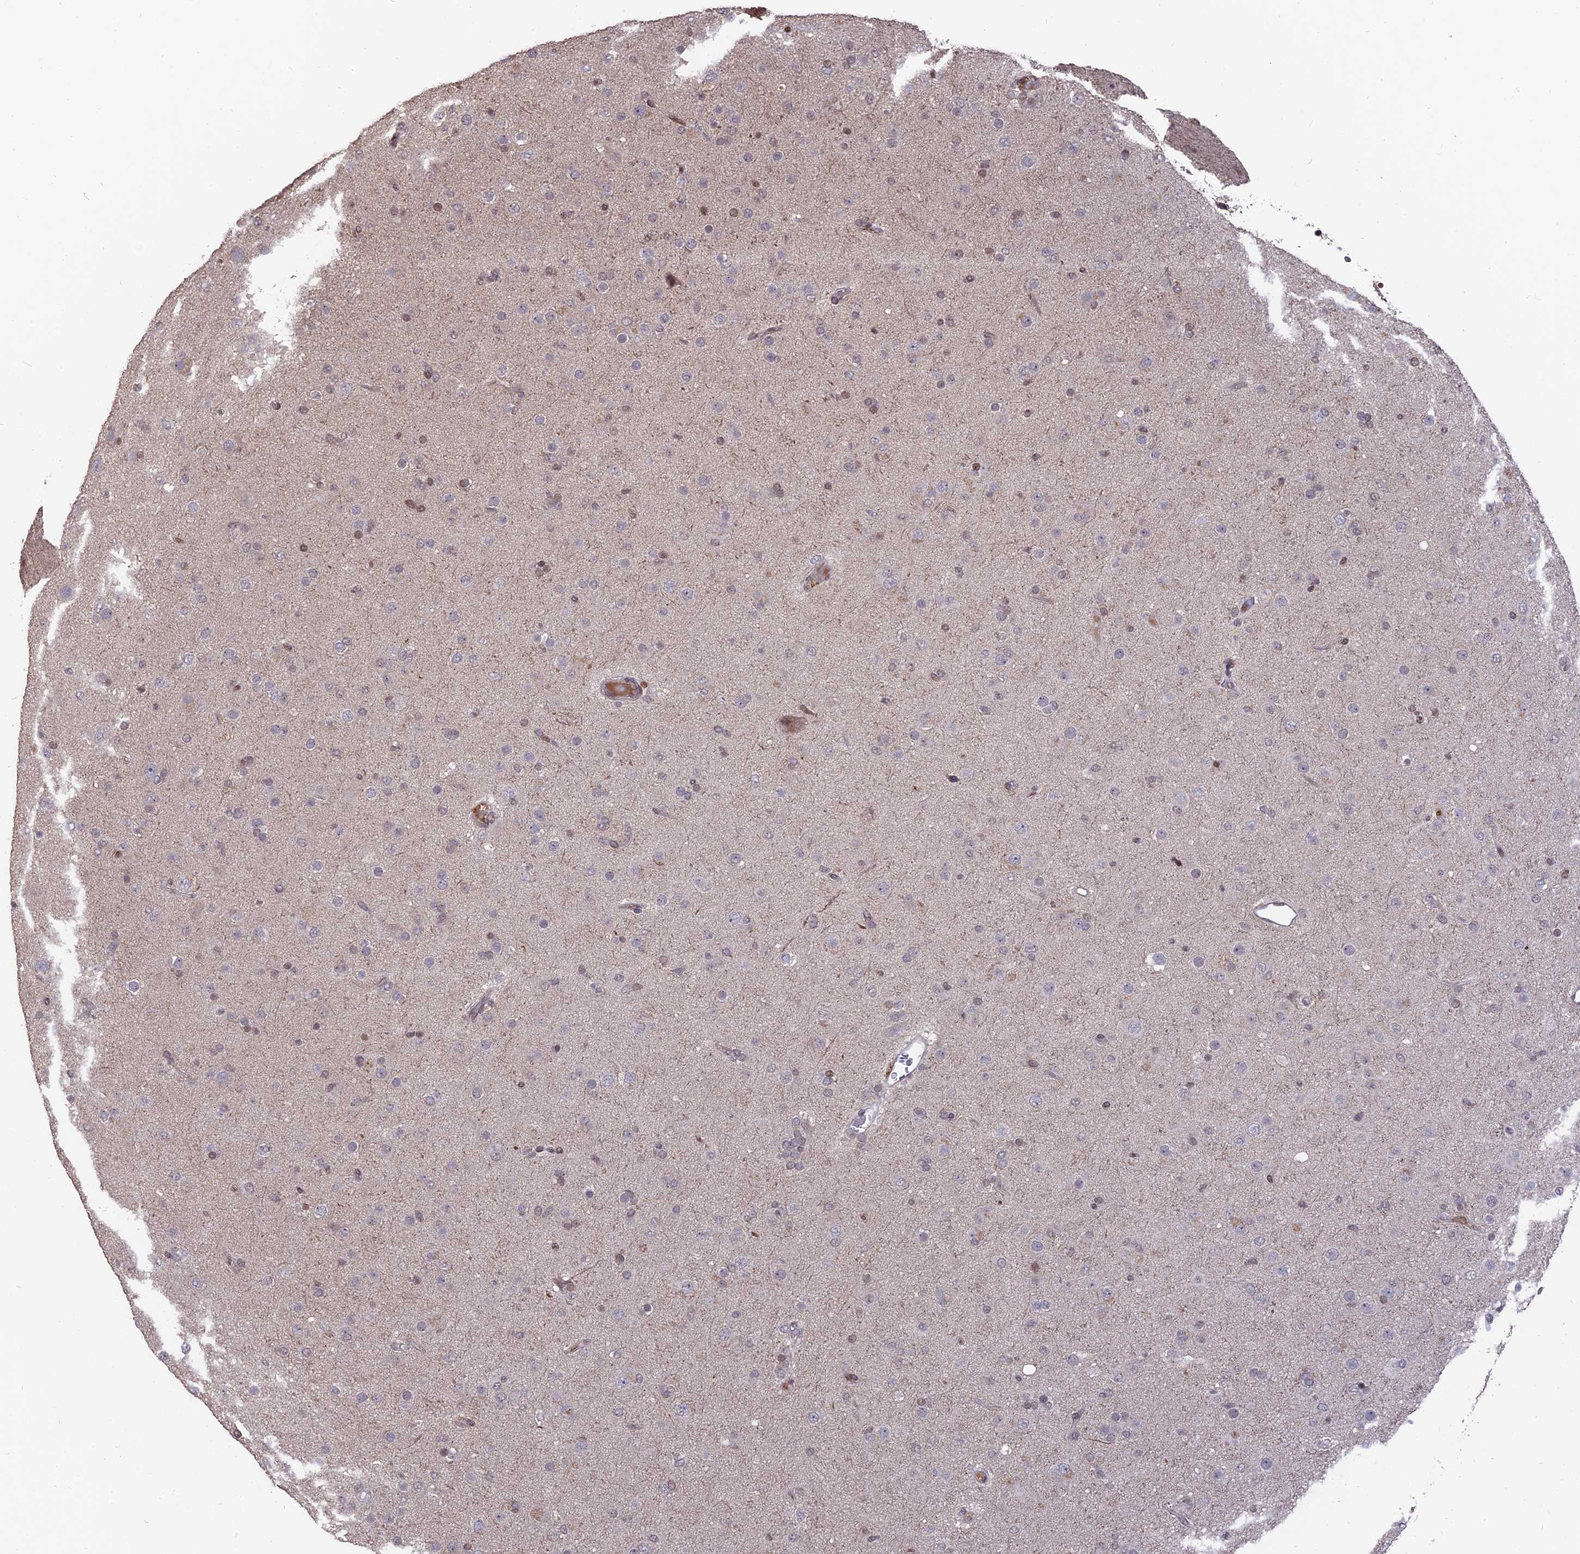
{"staining": {"intensity": "weak", "quantity": "<25%", "location": "nuclear"}, "tissue": "glioma", "cell_type": "Tumor cells", "image_type": "cancer", "snomed": [{"axis": "morphology", "description": "Glioma, malignant, Low grade"}, {"axis": "topography", "description": "Brain"}], "caption": "An image of malignant low-grade glioma stained for a protein demonstrates no brown staining in tumor cells.", "gene": "NR1H3", "patient": {"sex": "male", "age": 65}}